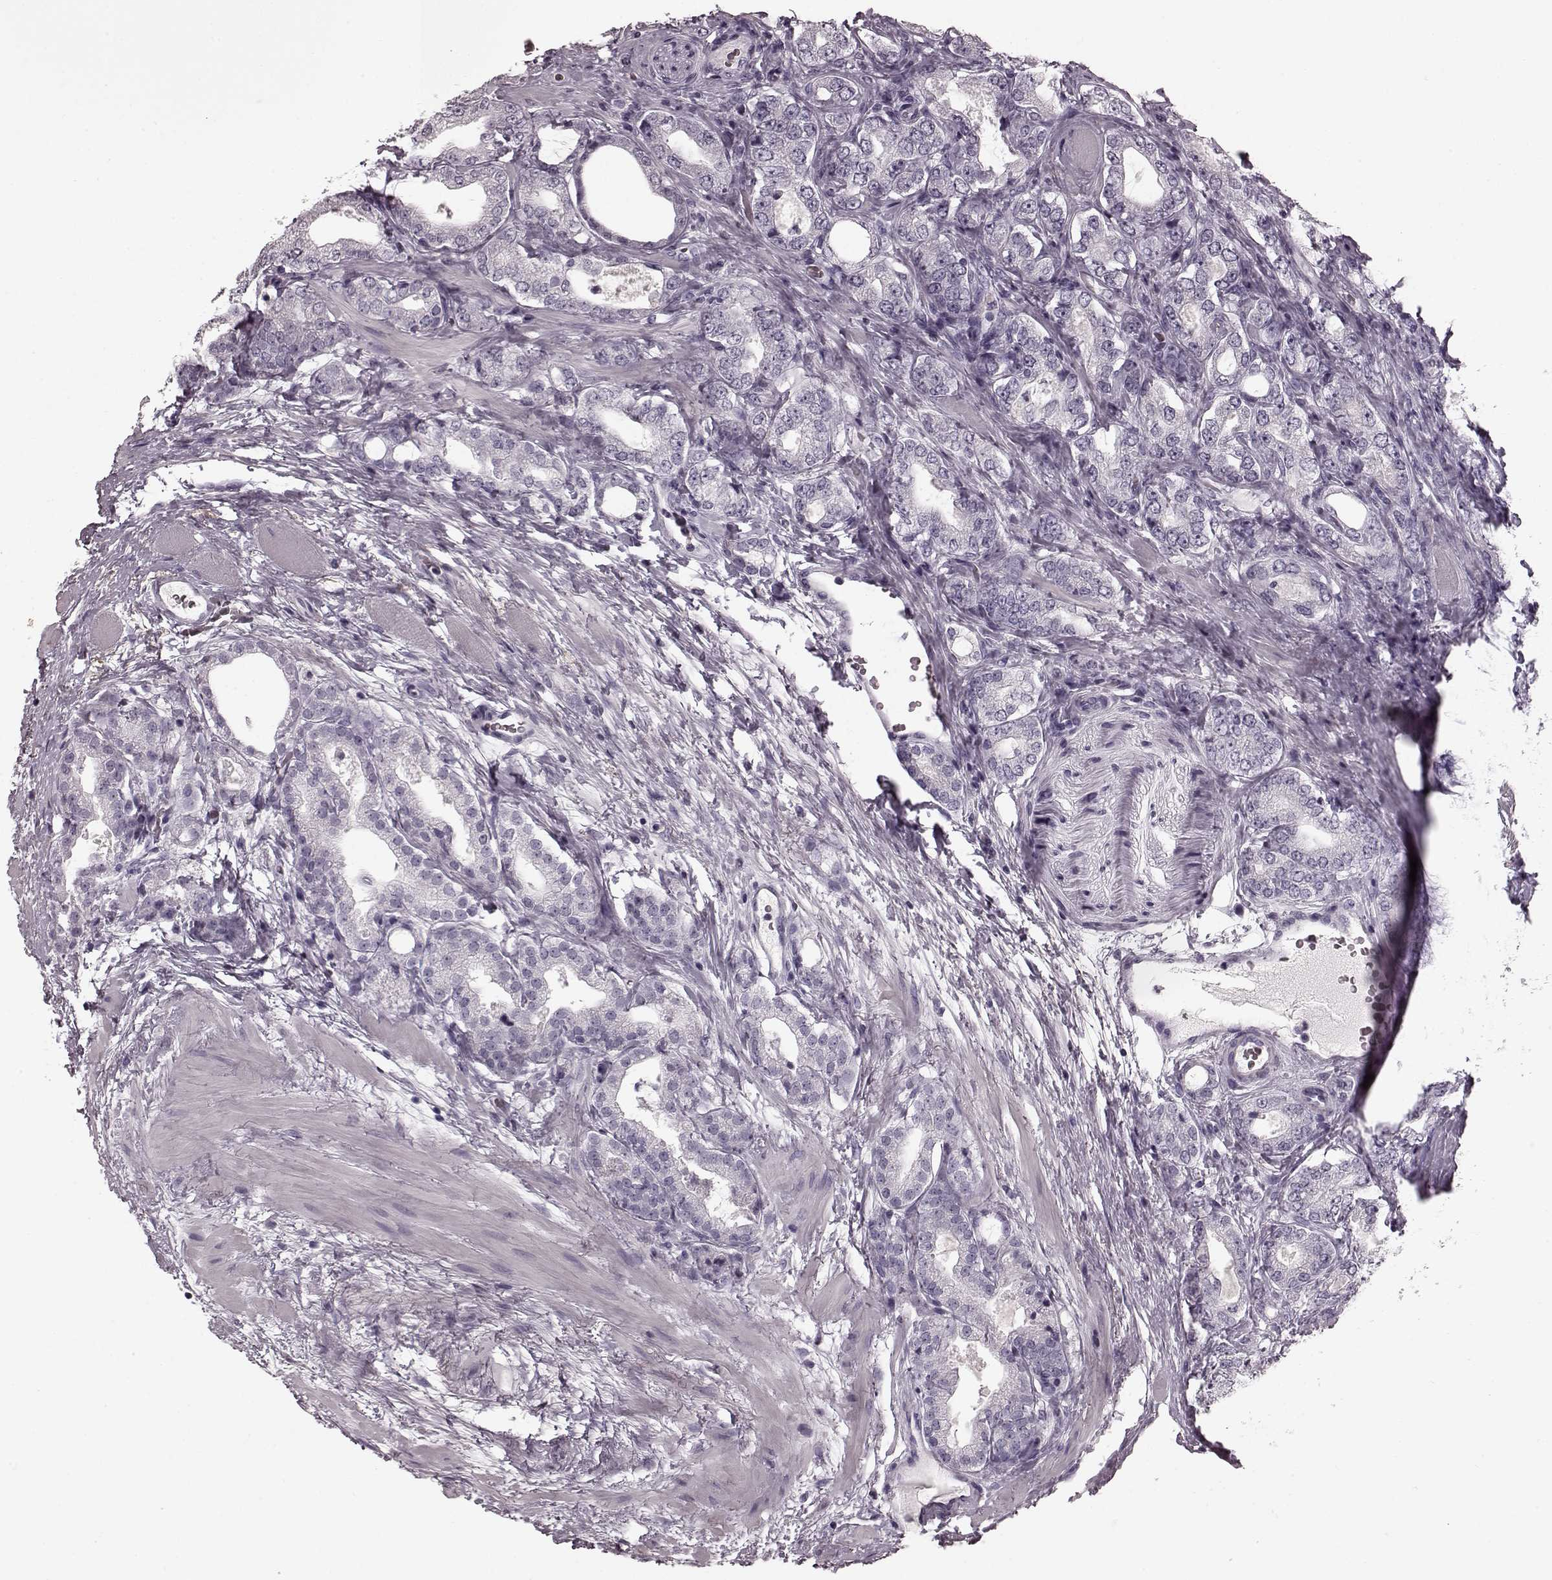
{"staining": {"intensity": "negative", "quantity": "none", "location": "none"}, "tissue": "prostate cancer", "cell_type": "Tumor cells", "image_type": "cancer", "snomed": [{"axis": "morphology", "description": "Adenocarcinoma, NOS"}, {"axis": "topography", "description": "Prostate"}], "caption": "Tumor cells show no significant positivity in prostate adenocarcinoma.", "gene": "CST7", "patient": {"sex": "male", "age": 64}}